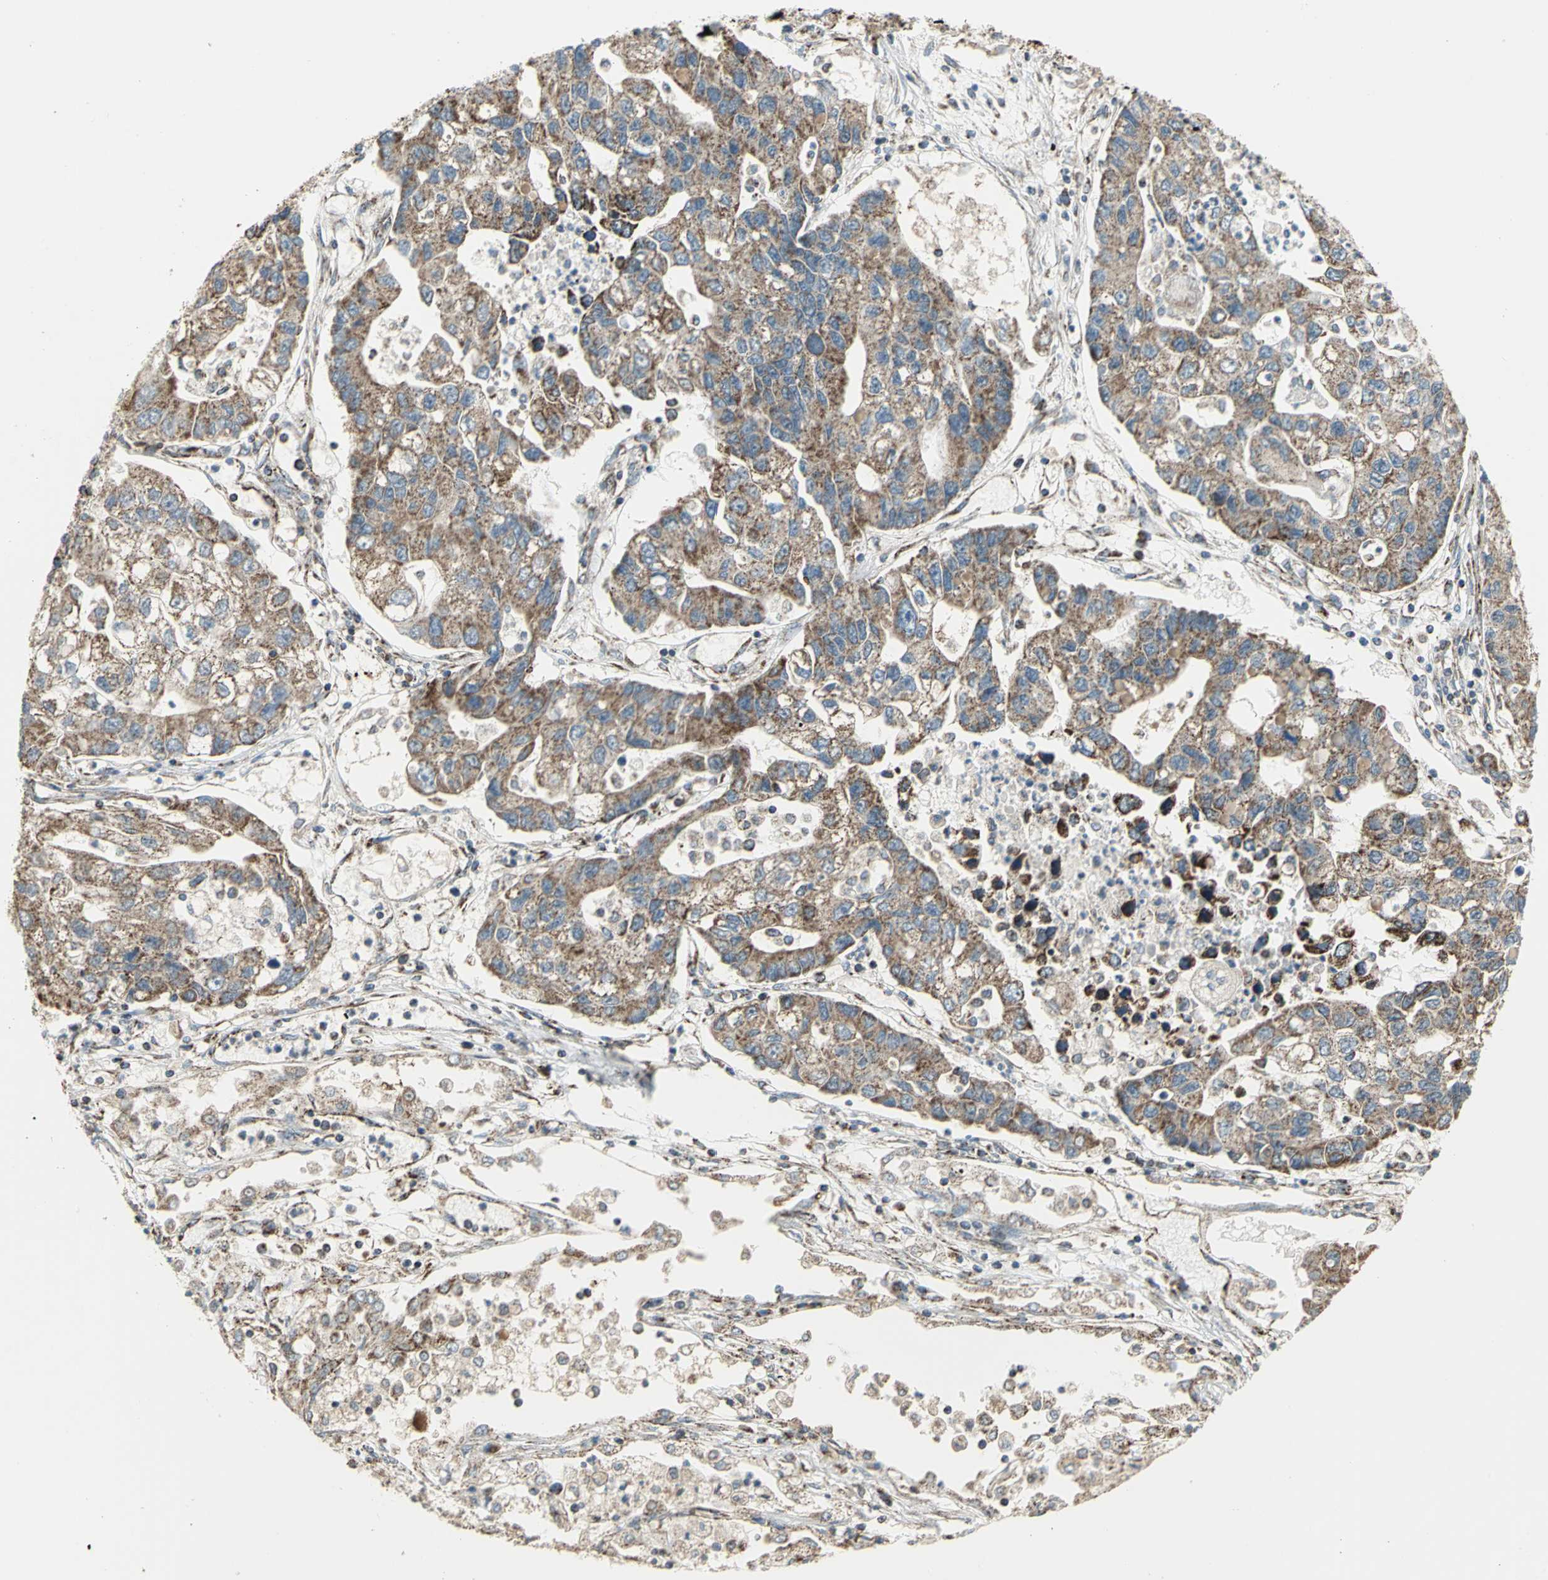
{"staining": {"intensity": "moderate", "quantity": ">75%", "location": "cytoplasmic/membranous"}, "tissue": "lung cancer", "cell_type": "Tumor cells", "image_type": "cancer", "snomed": [{"axis": "morphology", "description": "Adenocarcinoma, NOS"}, {"axis": "topography", "description": "Lung"}], "caption": "Human adenocarcinoma (lung) stained for a protein (brown) reveals moderate cytoplasmic/membranous positive staining in approximately >75% of tumor cells.", "gene": "MRPS22", "patient": {"sex": "female", "age": 51}}